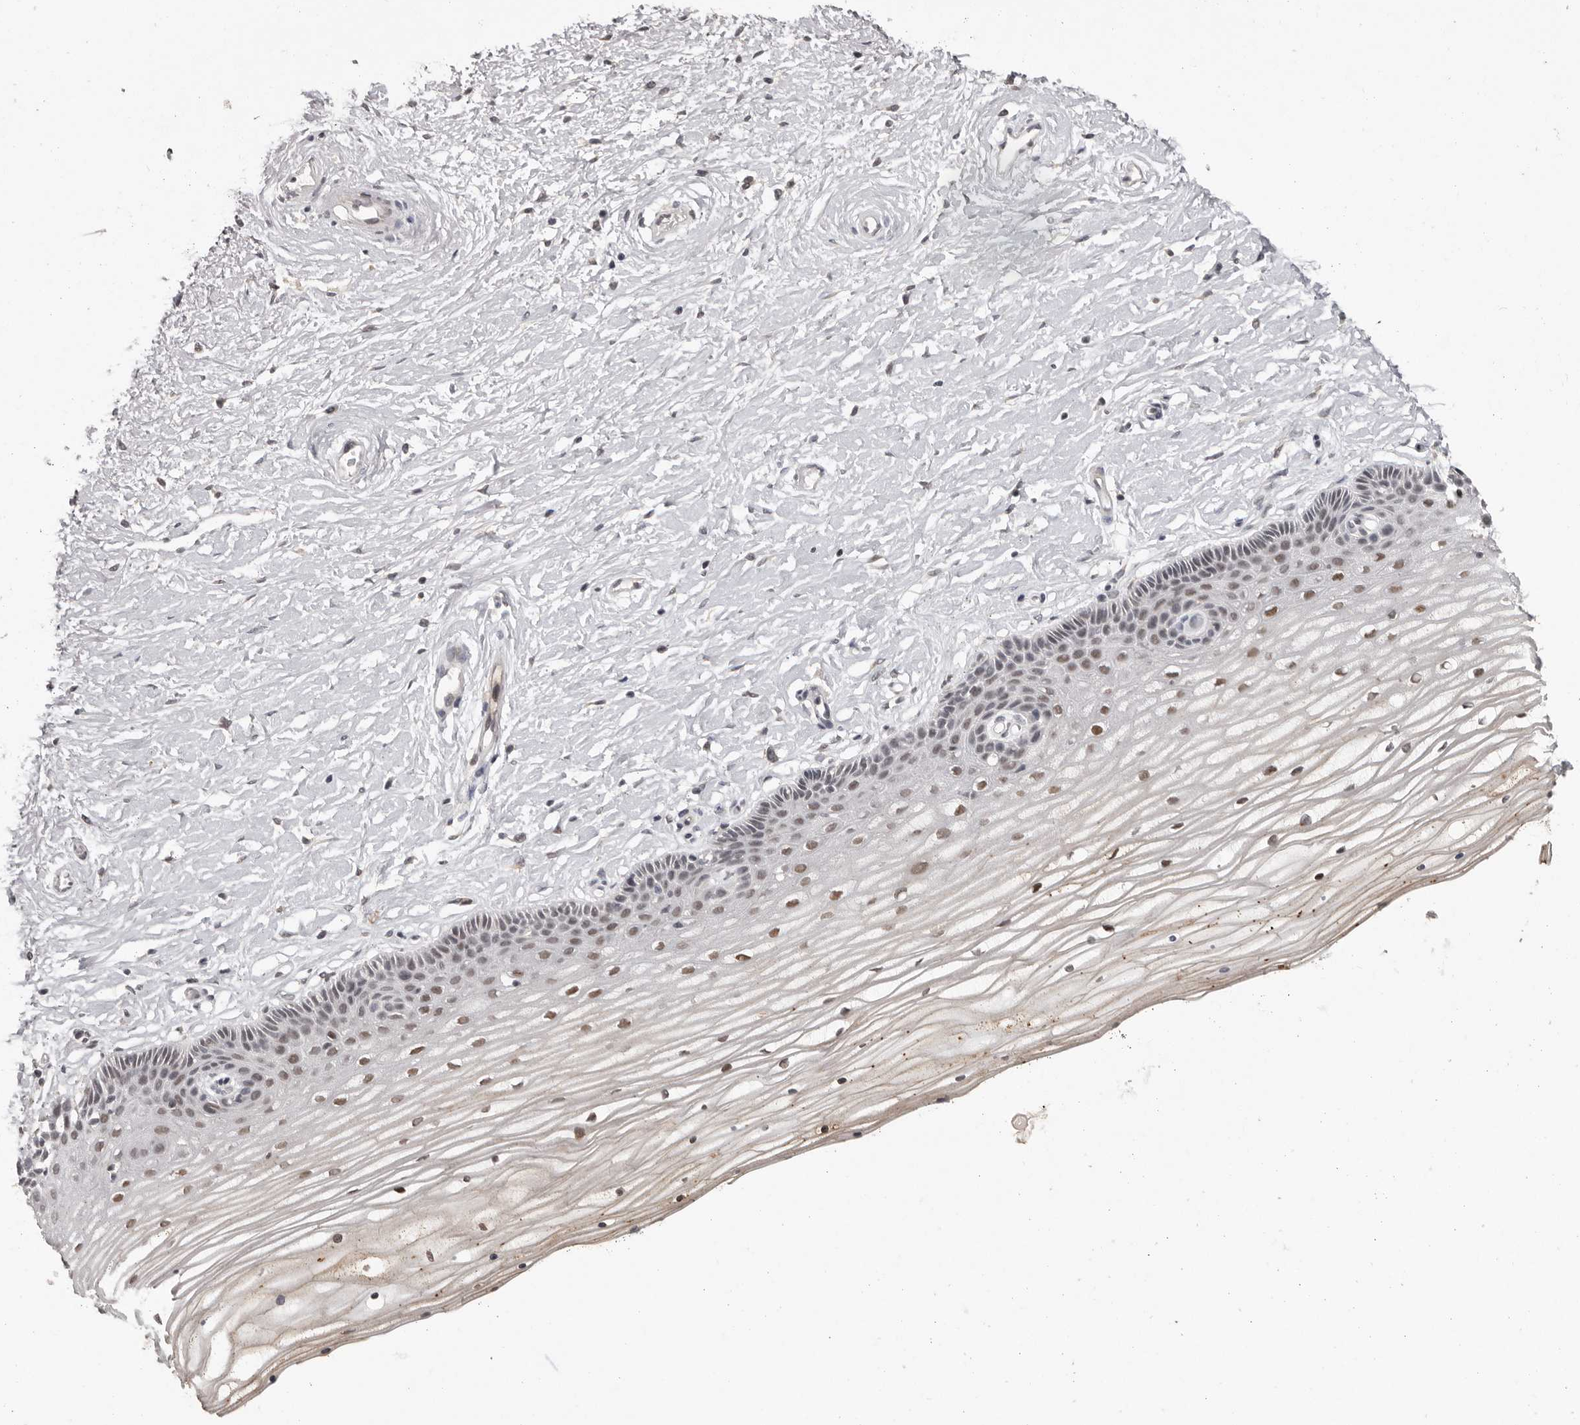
{"staining": {"intensity": "moderate", "quantity": "25%-75%", "location": "nuclear"}, "tissue": "vagina", "cell_type": "Squamous epithelial cells", "image_type": "normal", "snomed": [{"axis": "morphology", "description": "Normal tissue, NOS"}, {"axis": "topography", "description": "Vagina"}, {"axis": "topography", "description": "Cervix"}], "caption": "Squamous epithelial cells reveal medium levels of moderate nuclear staining in about 25%-75% of cells in unremarkable human vagina.", "gene": "SRCAP", "patient": {"sex": "female", "age": 40}}